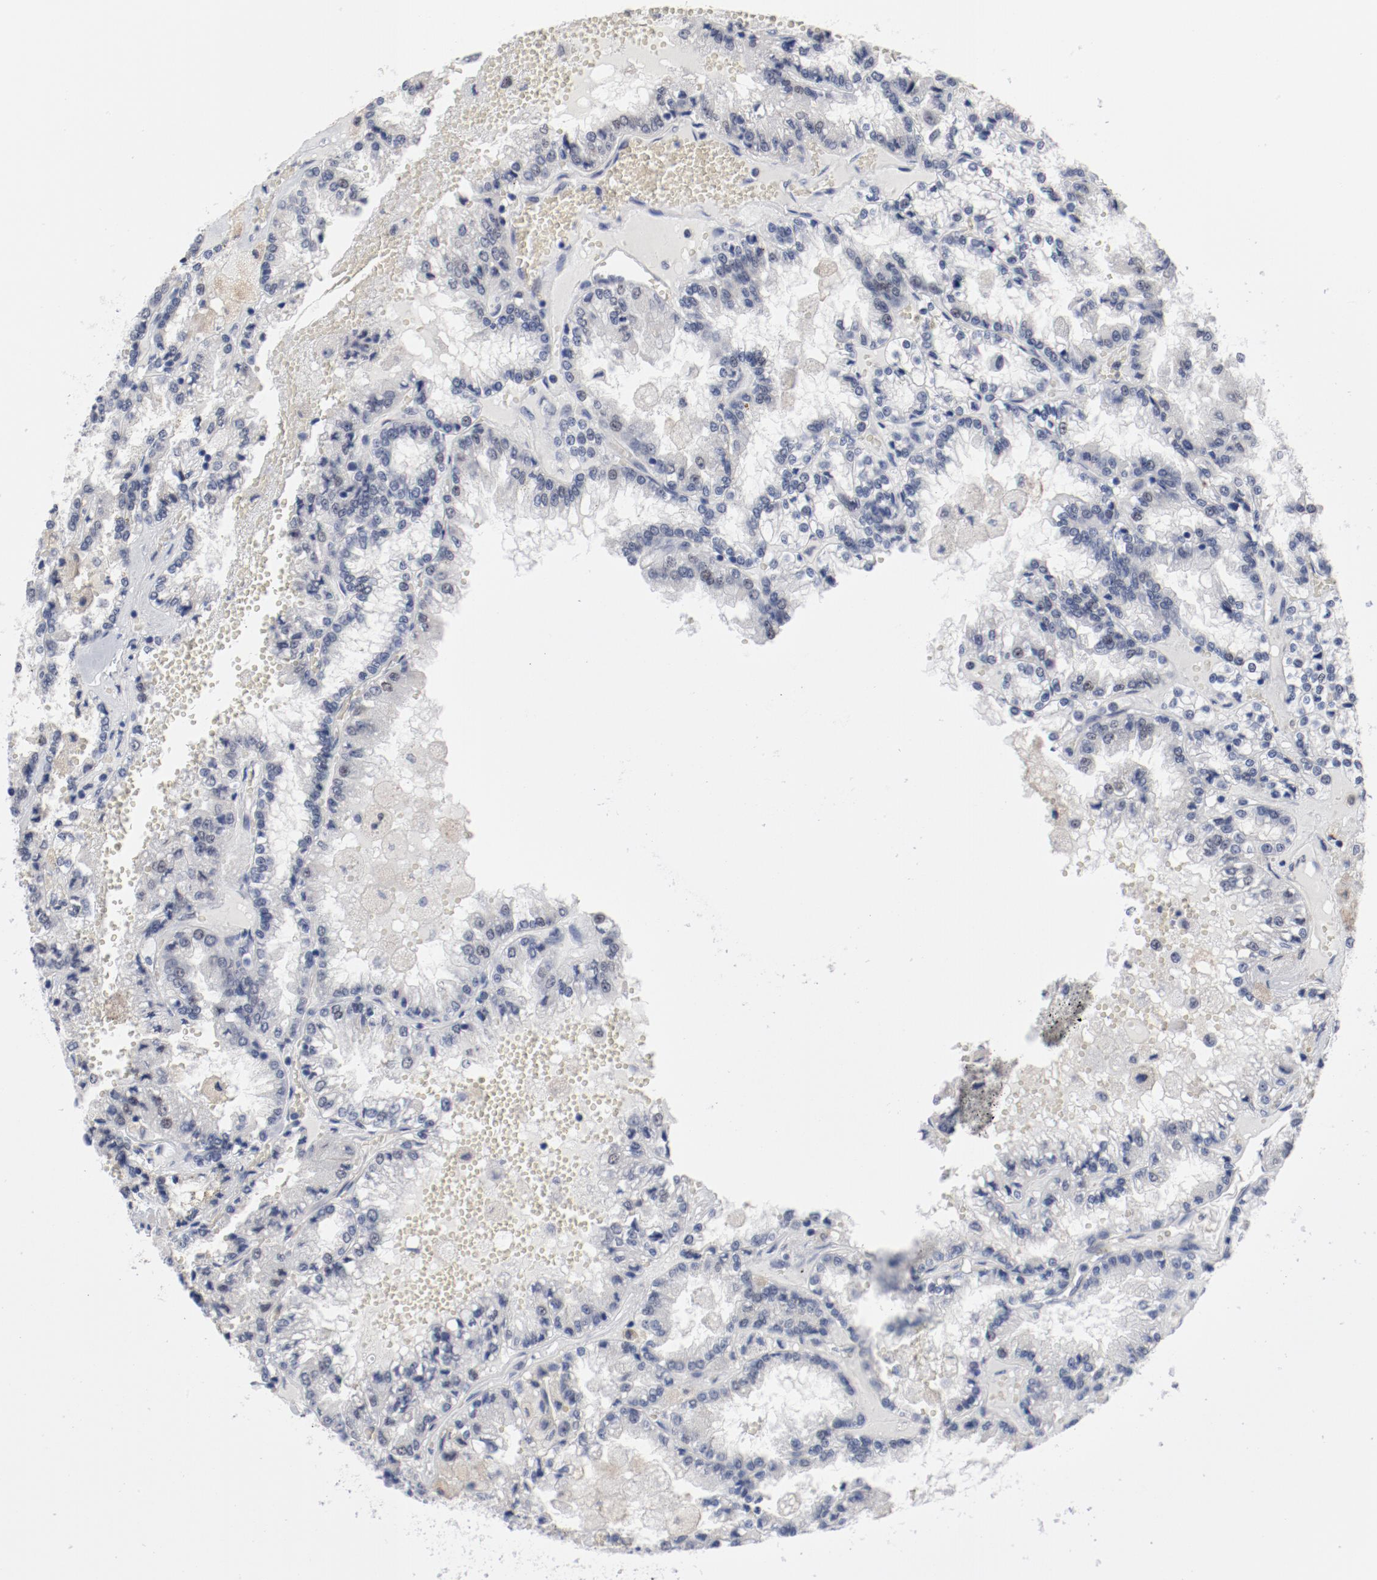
{"staining": {"intensity": "negative", "quantity": "none", "location": "none"}, "tissue": "renal cancer", "cell_type": "Tumor cells", "image_type": "cancer", "snomed": [{"axis": "morphology", "description": "Adenocarcinoma, NOS"}, {"axis": "topography", "description": "Kidney"}], "caption": "Renal cancer (adenocarcinoma) stained for a protein using immunohistochemistry (IHC) displays no expression tumor cells.", "gene": "ANKLE2", "patient": {"sex": "female", "age": 56}}